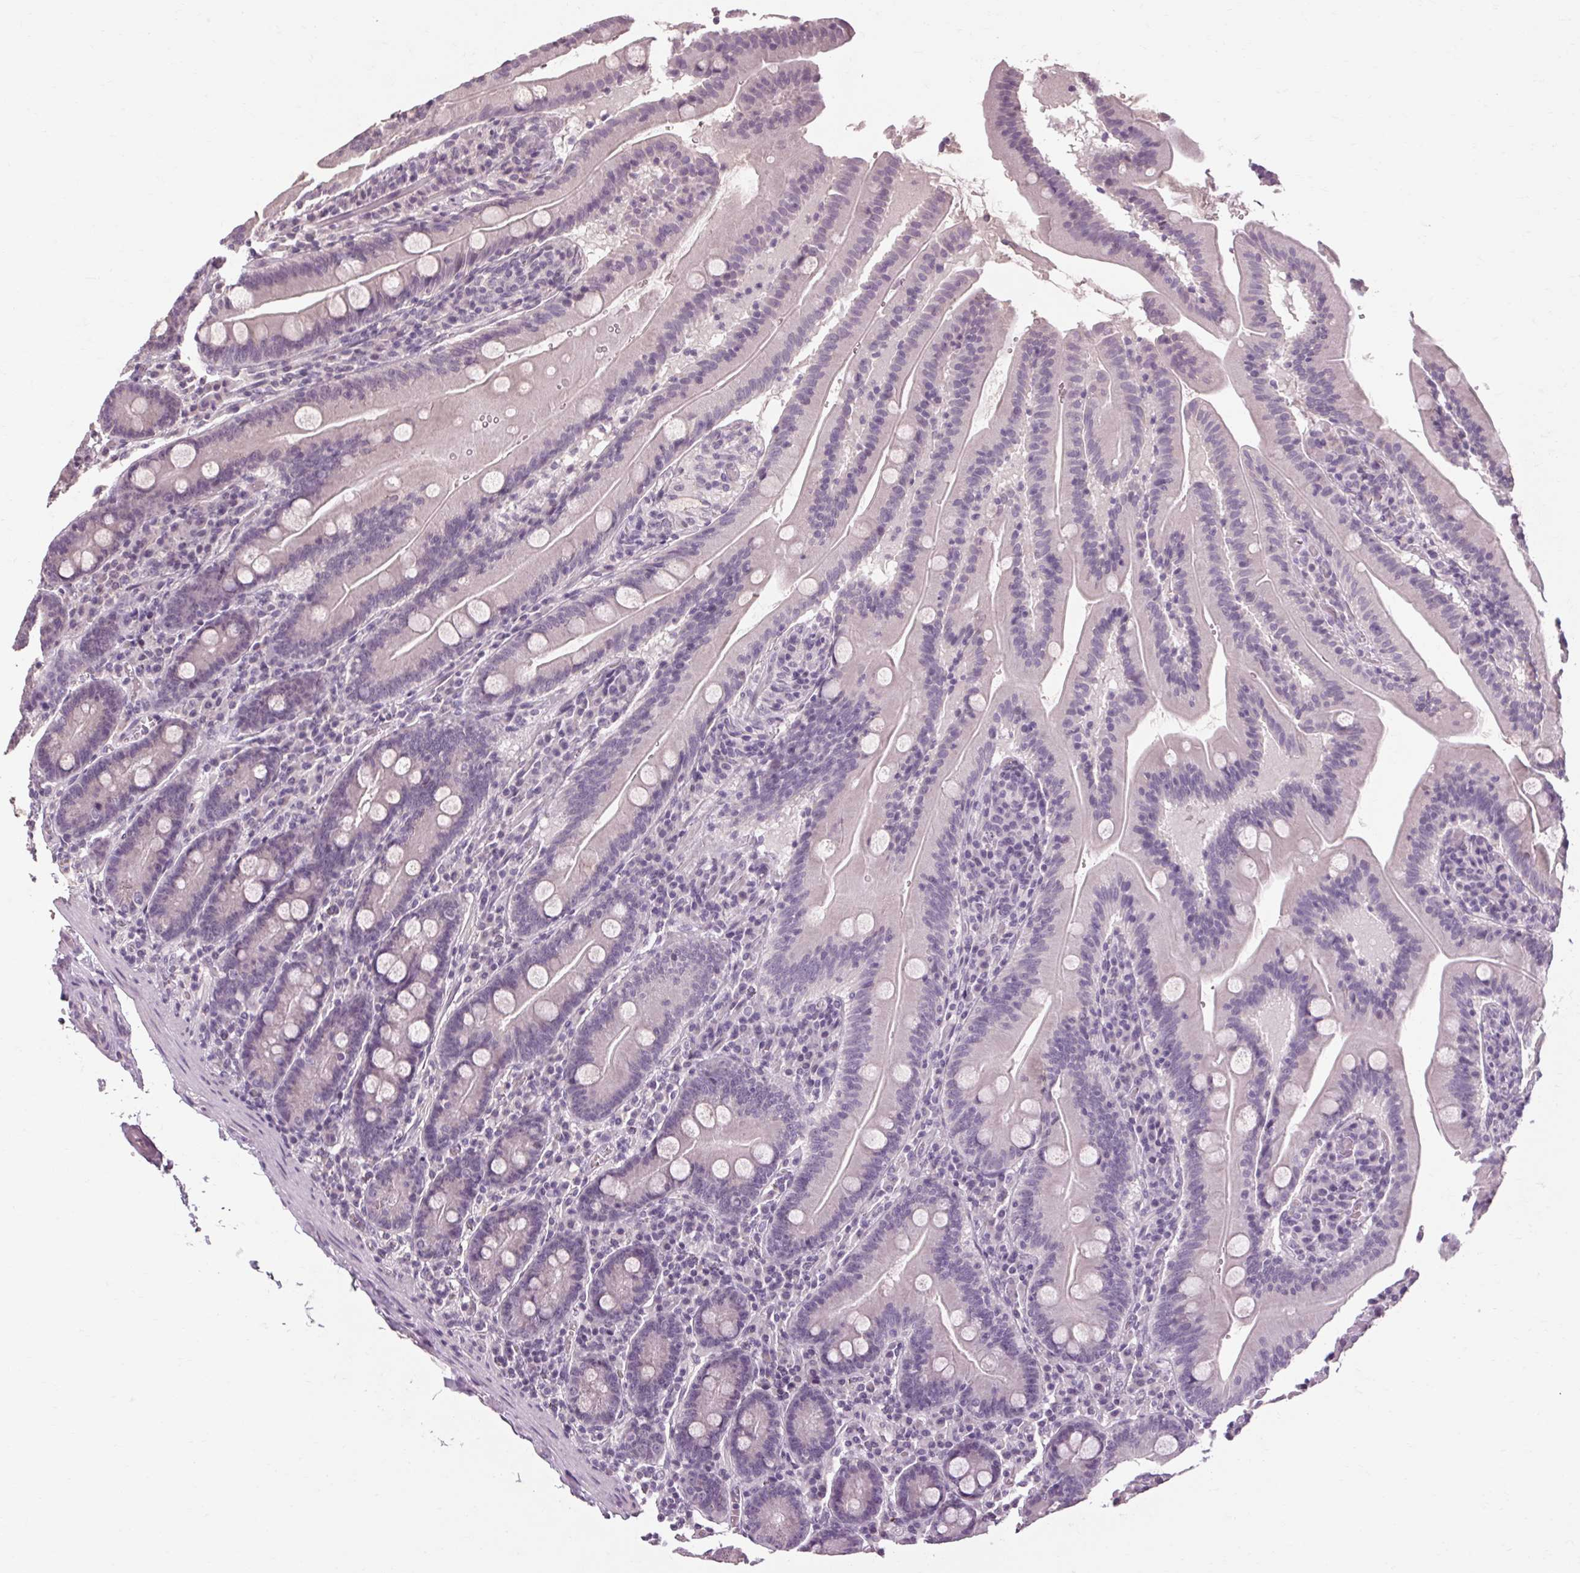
{"staining": {"intensity": "negative", "quantity": "none", "location": "none"}, "tissue": "small intestine", "cell_type": "Glandular cells", "image_type": "normal", "snomed": [{"axis": "morphology", "description": "Normal tissue, NOS"}, {"axis": "topography", "description": "Small intestine"}], "caption": "Glandular cells show no significant protein positivity in unremarkable small intestine. The staining was performed using DAB to visualize the protein expression in brown, while the nuclei were stained in blue with hematoxylin (Magnification: 20x).", "gene": "POMC", "patient": {"sex": "male", "age": 37}}